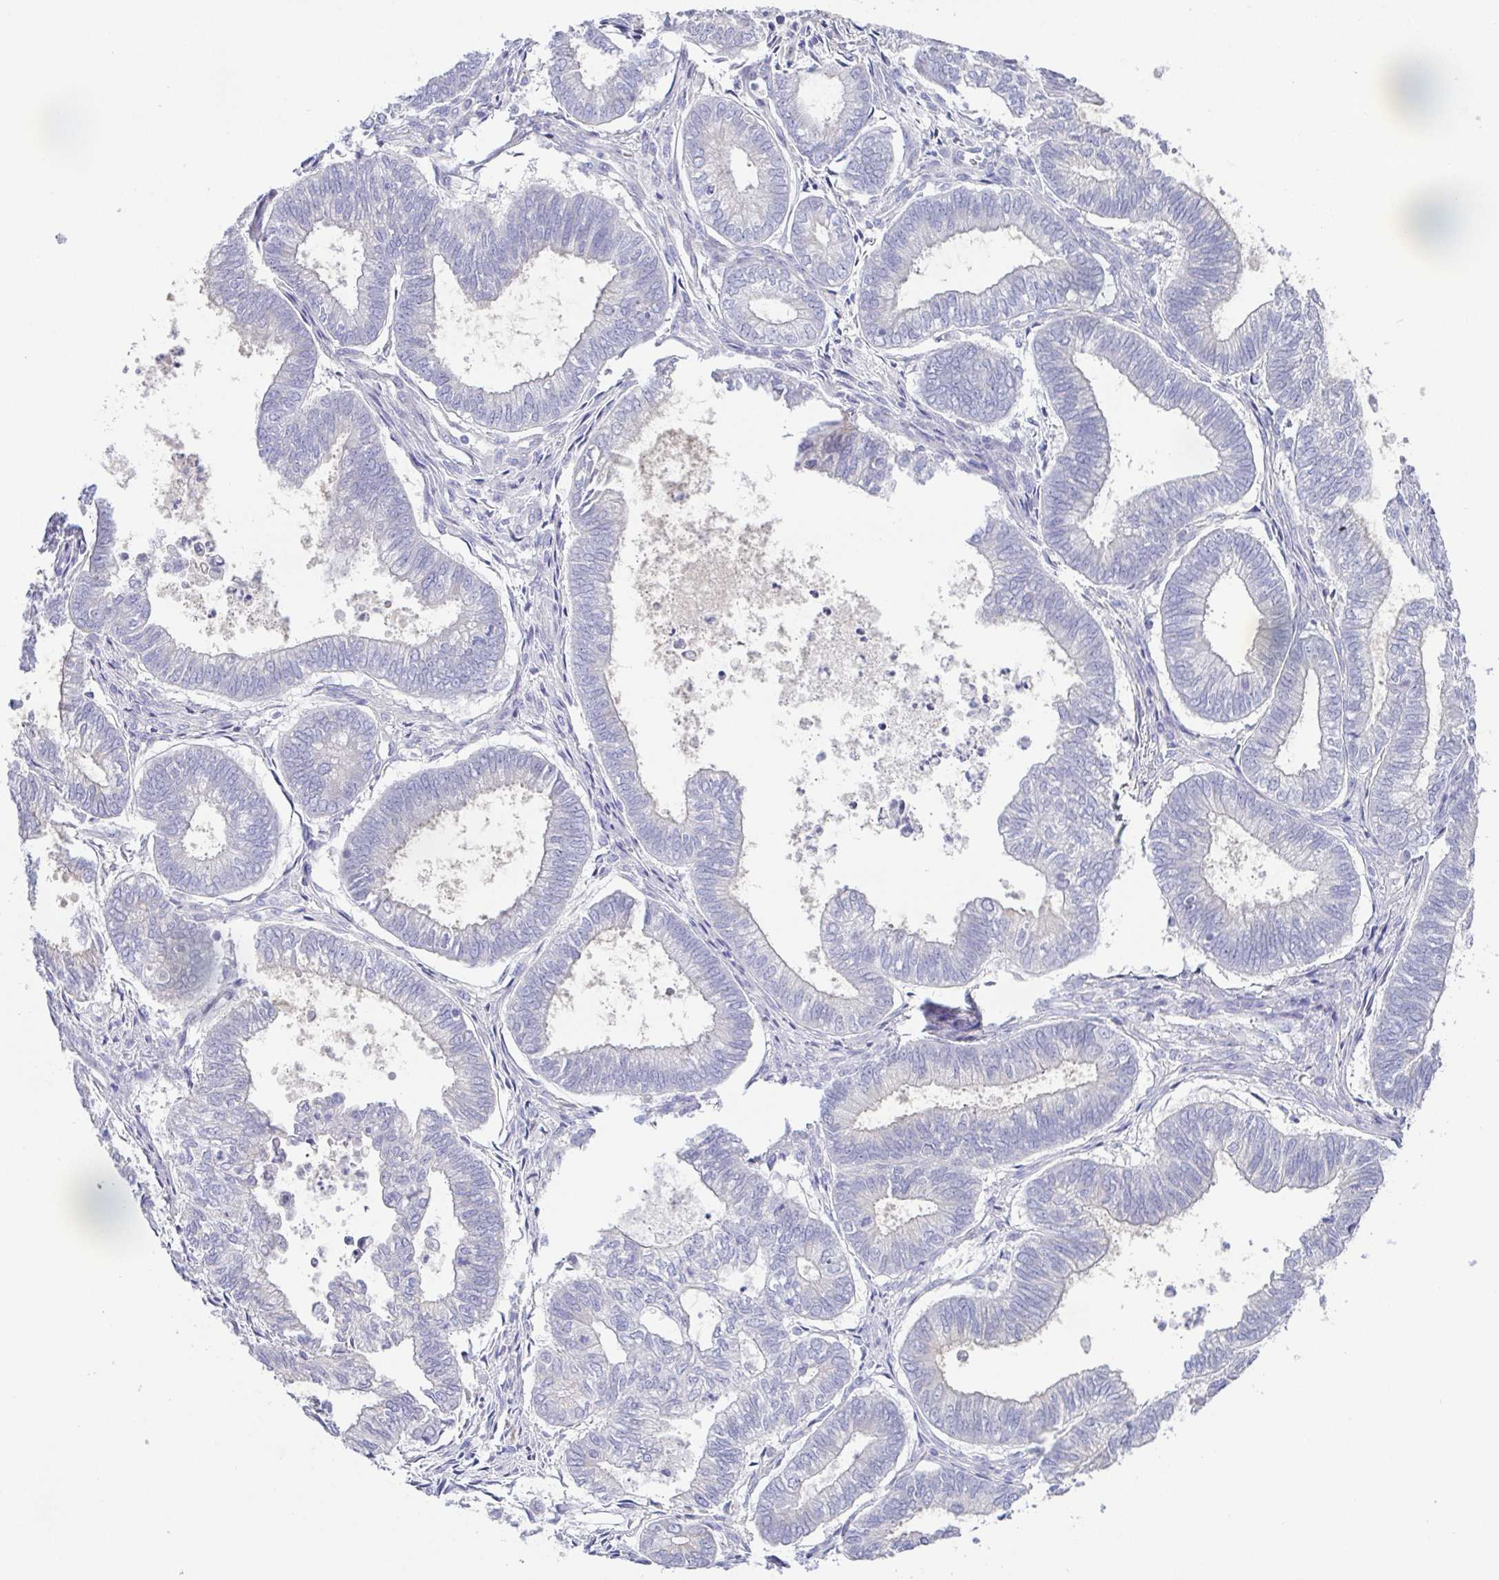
{"staining": {"intensity": "negative", "quantity": "none", "location": "none"}, "tissue": "ovarian cancer", "cell_type": "Tumor cells", "image_type": "cancer", "snomed": [{"axis": "morphology", "description": "Carcinoma, endometroid"}, {"axis": "topography", "description": "Ovary"}], "caption": "An image of ovarian cancer (endometroid carcinoma) stained for a protein demonstrates no brown staining in tumor cells.", "gene": "PKDREJ", "patient": {"sex": "female", "age": 64}}